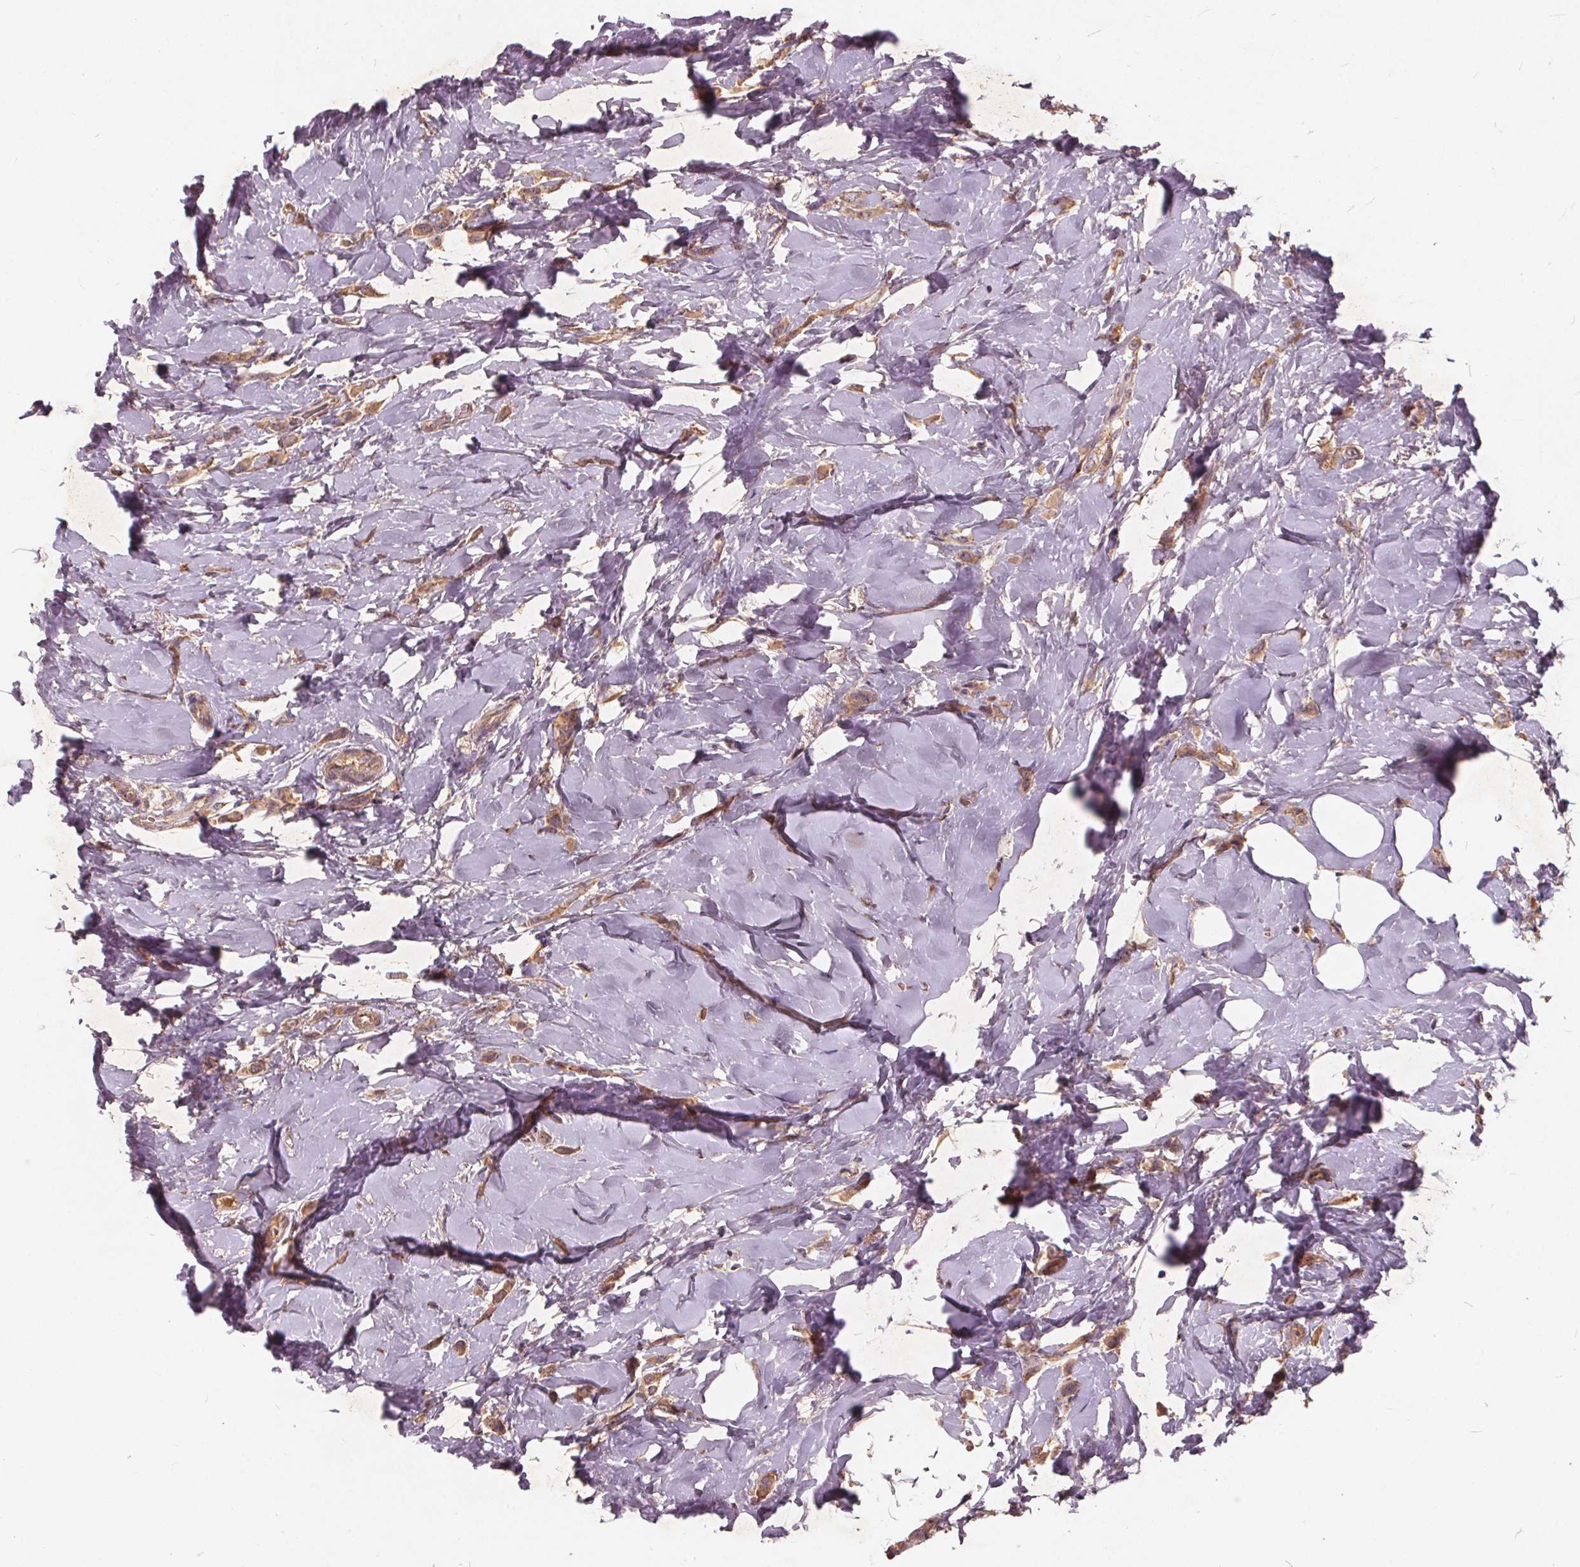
{"staining": {"intensity": "weak", "quantity": ">75%", "location": "cytoplasmic/membranous"}, "tissue": "breast cancer", "cell_type": "Tumor cells", "image_type": "cancer", "snomed": [{"axis": "morphology", "description": "Lobular carcinoma"}, {"axis": "topography", "description": "Breast"}], "caption": "An immunohistochemistry histopathology image of neoplastic tissue is shown. Protein staining in brown highlights weak cytoplasmic/membranous positivity in breast cancer (lobular carcinoma) within tumor cells.", "gene": "CSNK1G2", "patient": {"sex": "female", "age": 66}}